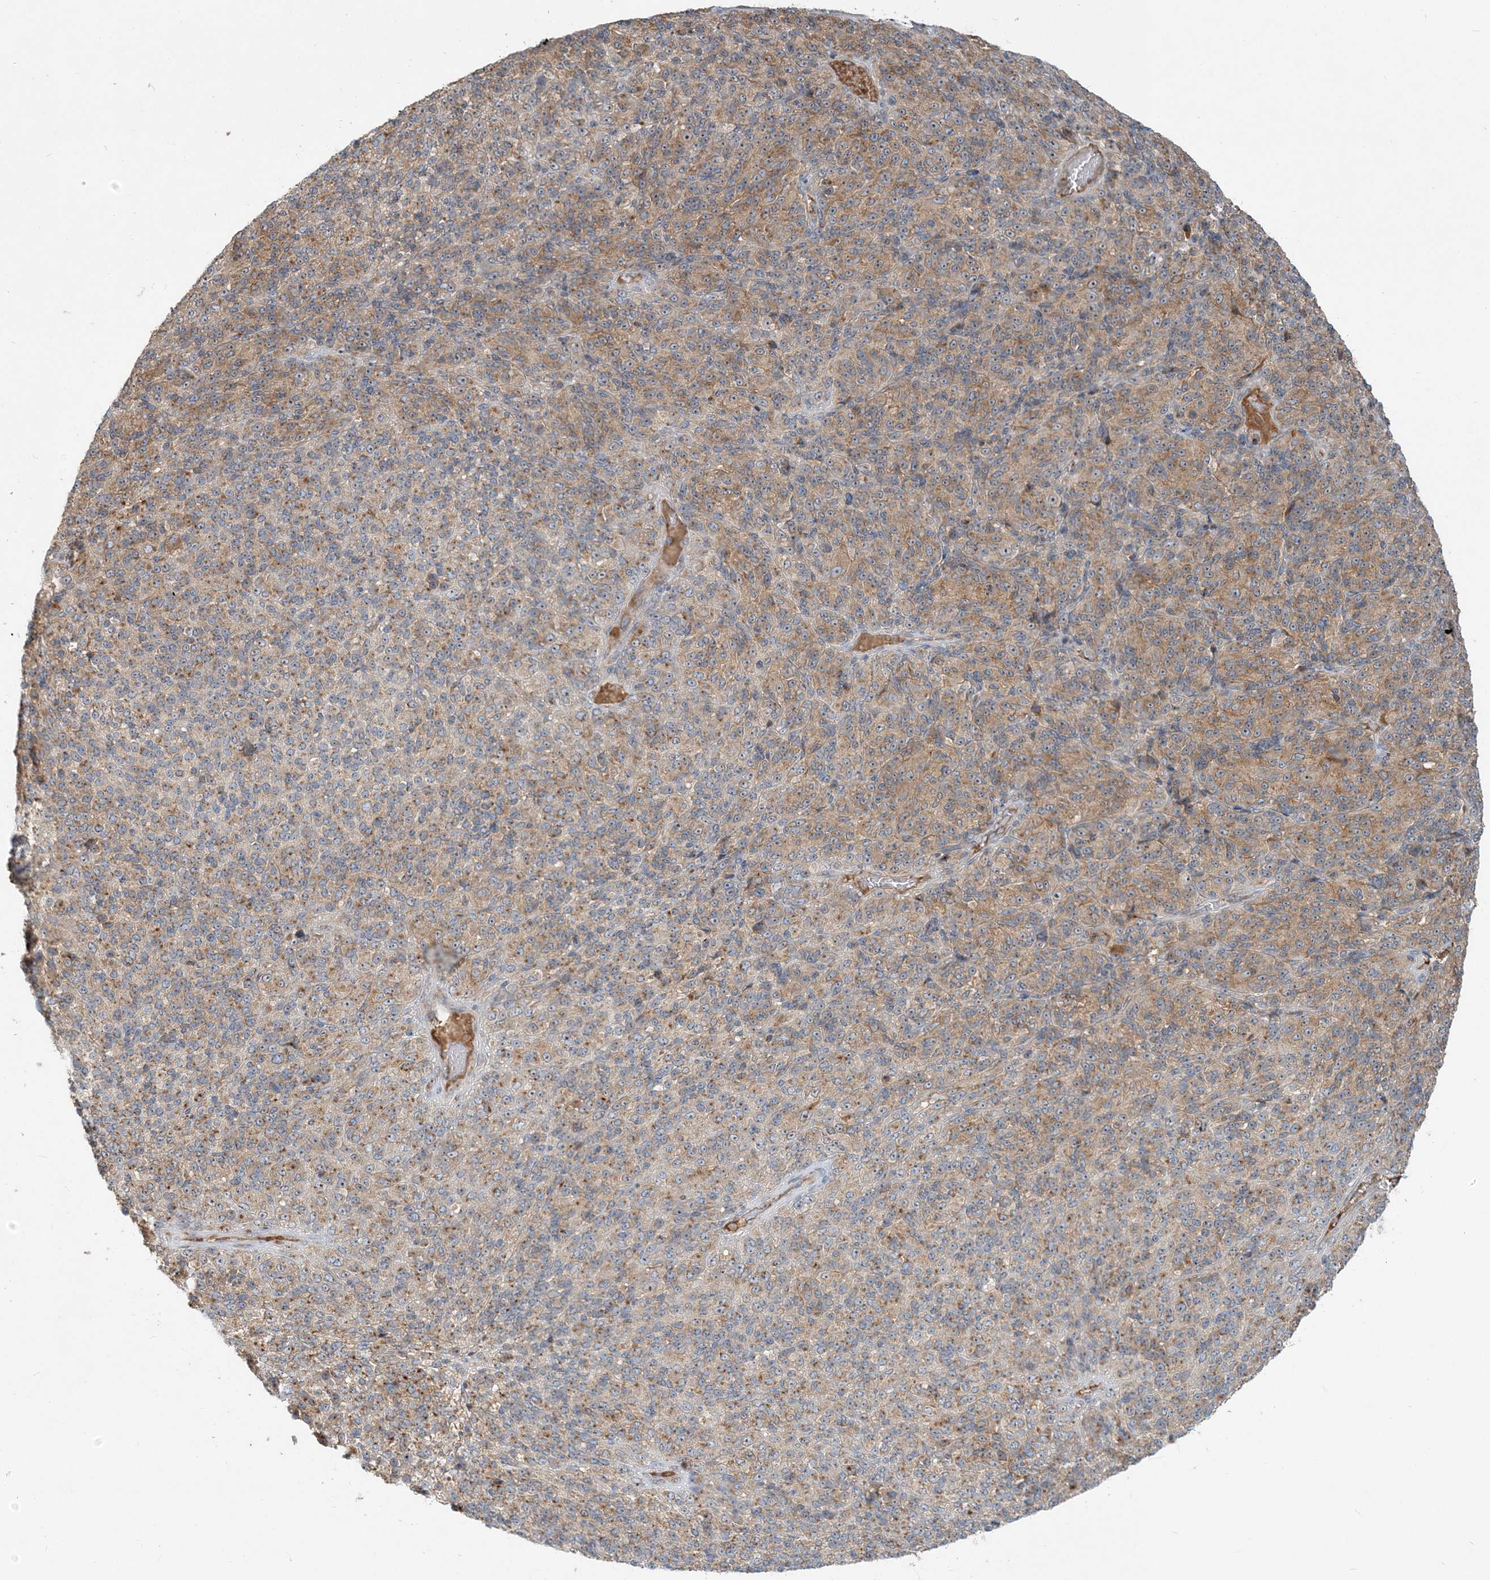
{"staining": {"intensity": "moderate", "quantity": ">75%", "location": "cytoplasmic/membranous"}, "tissue": "melanoma", "cell_type": "Tumor cells", "image_type": "cancer", "snomed": [{"axis": "morphology", "description": "Malignant melanoma, Metastatic site"}, {"axis": "topography", "description": "Brain"}], "caption": "Immunohistochemistry of malignant melanoma (metastatic site) shows medium levels of moderate cytoplasmic/membranous positivity in approximately >75% of tumor cells. The protein is shown in brown color, while the nuclei are stained blue.", "gene": "AP1AR", "patient": {"sex": "female", "age": 56}}